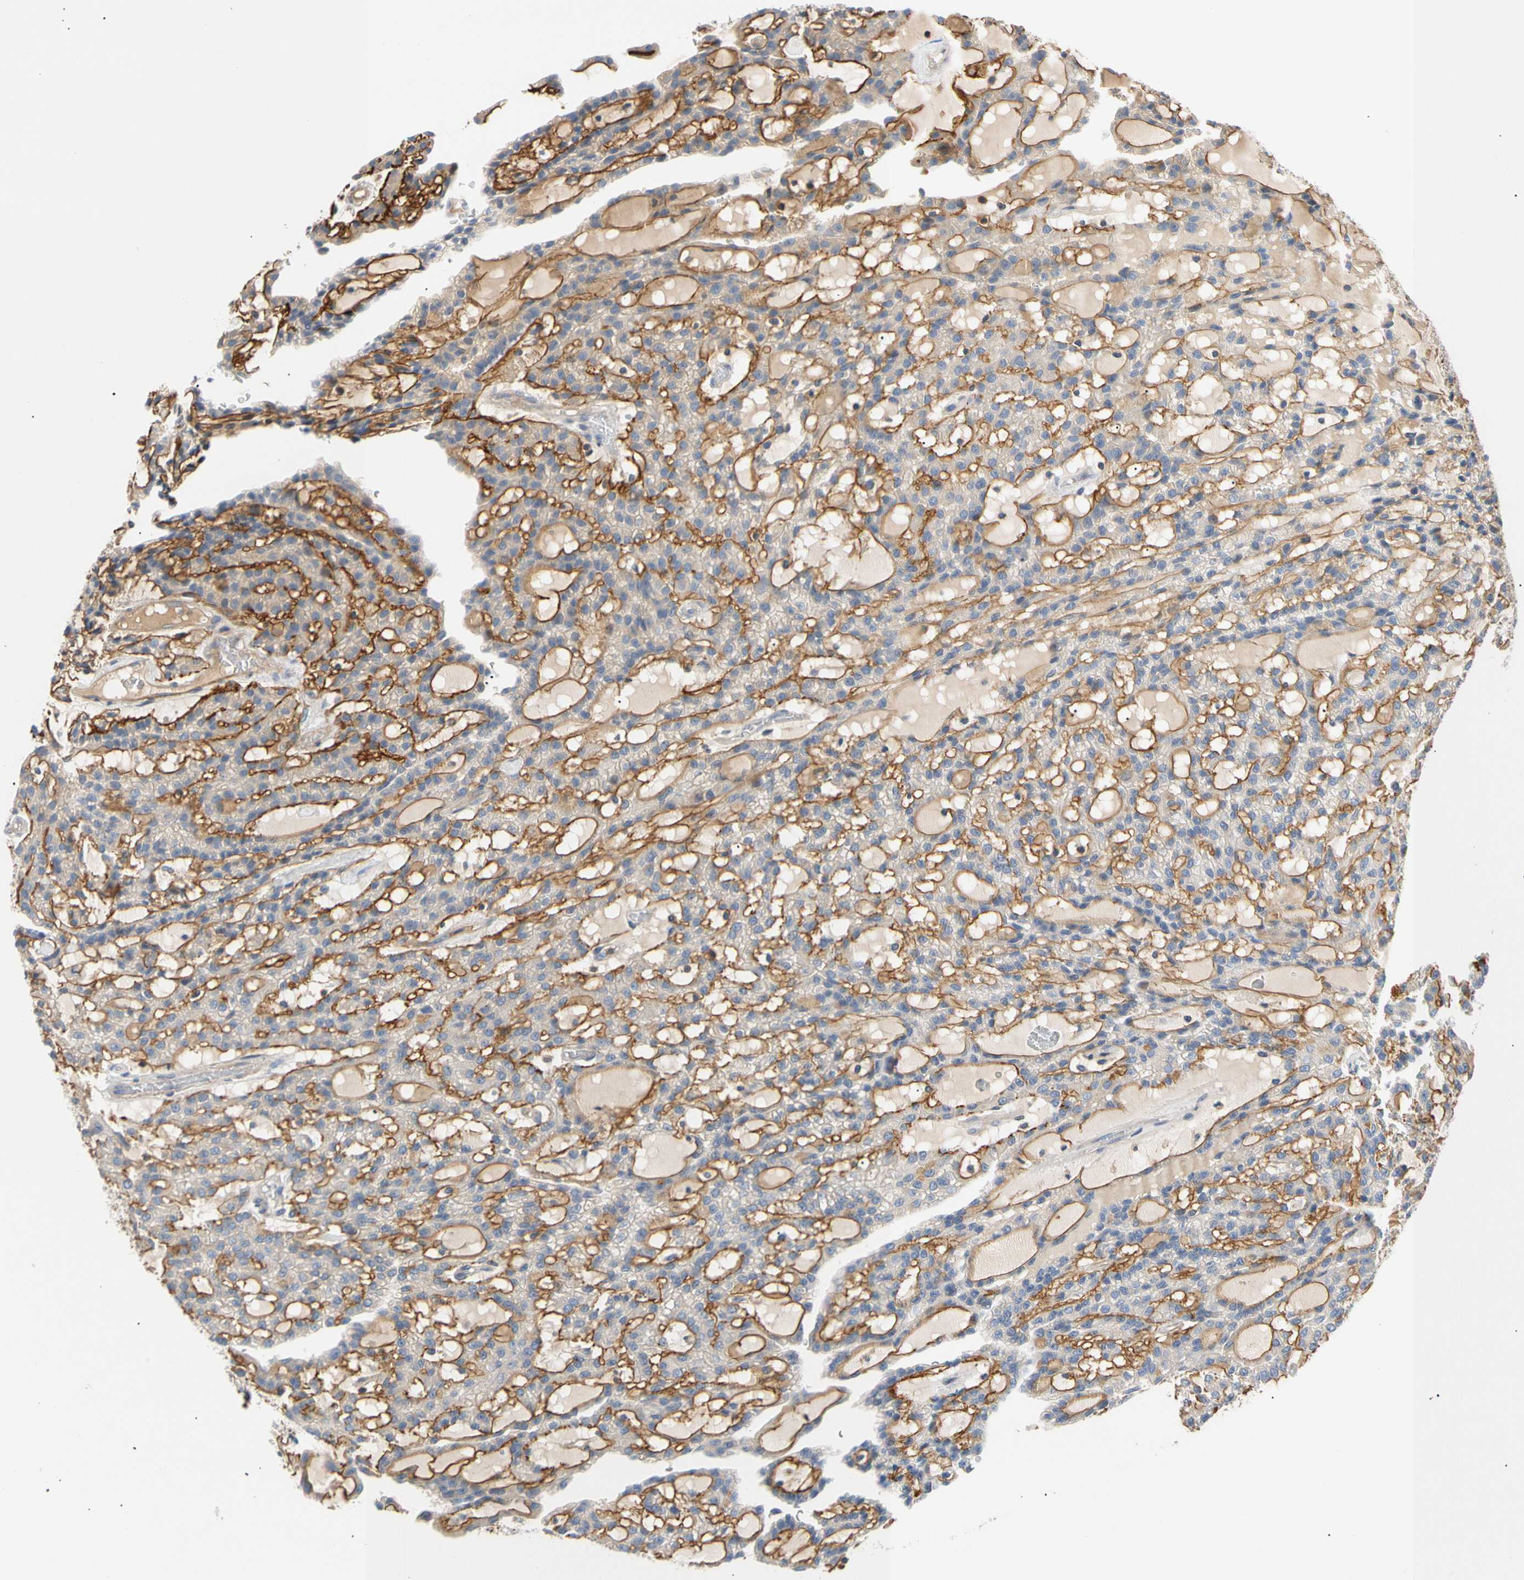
{"staining": {"intensity": "moderate", "quantity": ">75%", "location": "cytoplasmic/membranous"}, "tissue": "renal cancer", "cell_type": "Tumor cells", "image_type": "cancer", "snomed": [{"axis": "morphology", "description": "Adenocarcinoma, NOS"}, {"axis": "topography", "description": "Kidney"}], "caption": "This photomicrograph exhibits immunohistochemistry (IHC) staining of renal adenocarcinoma, with medium moderate cytoplasmic/membranous expression in about >75% of tumor cells.", "gene": "TNFRSF18", "patient": {"sex": "male", "age": 63}}